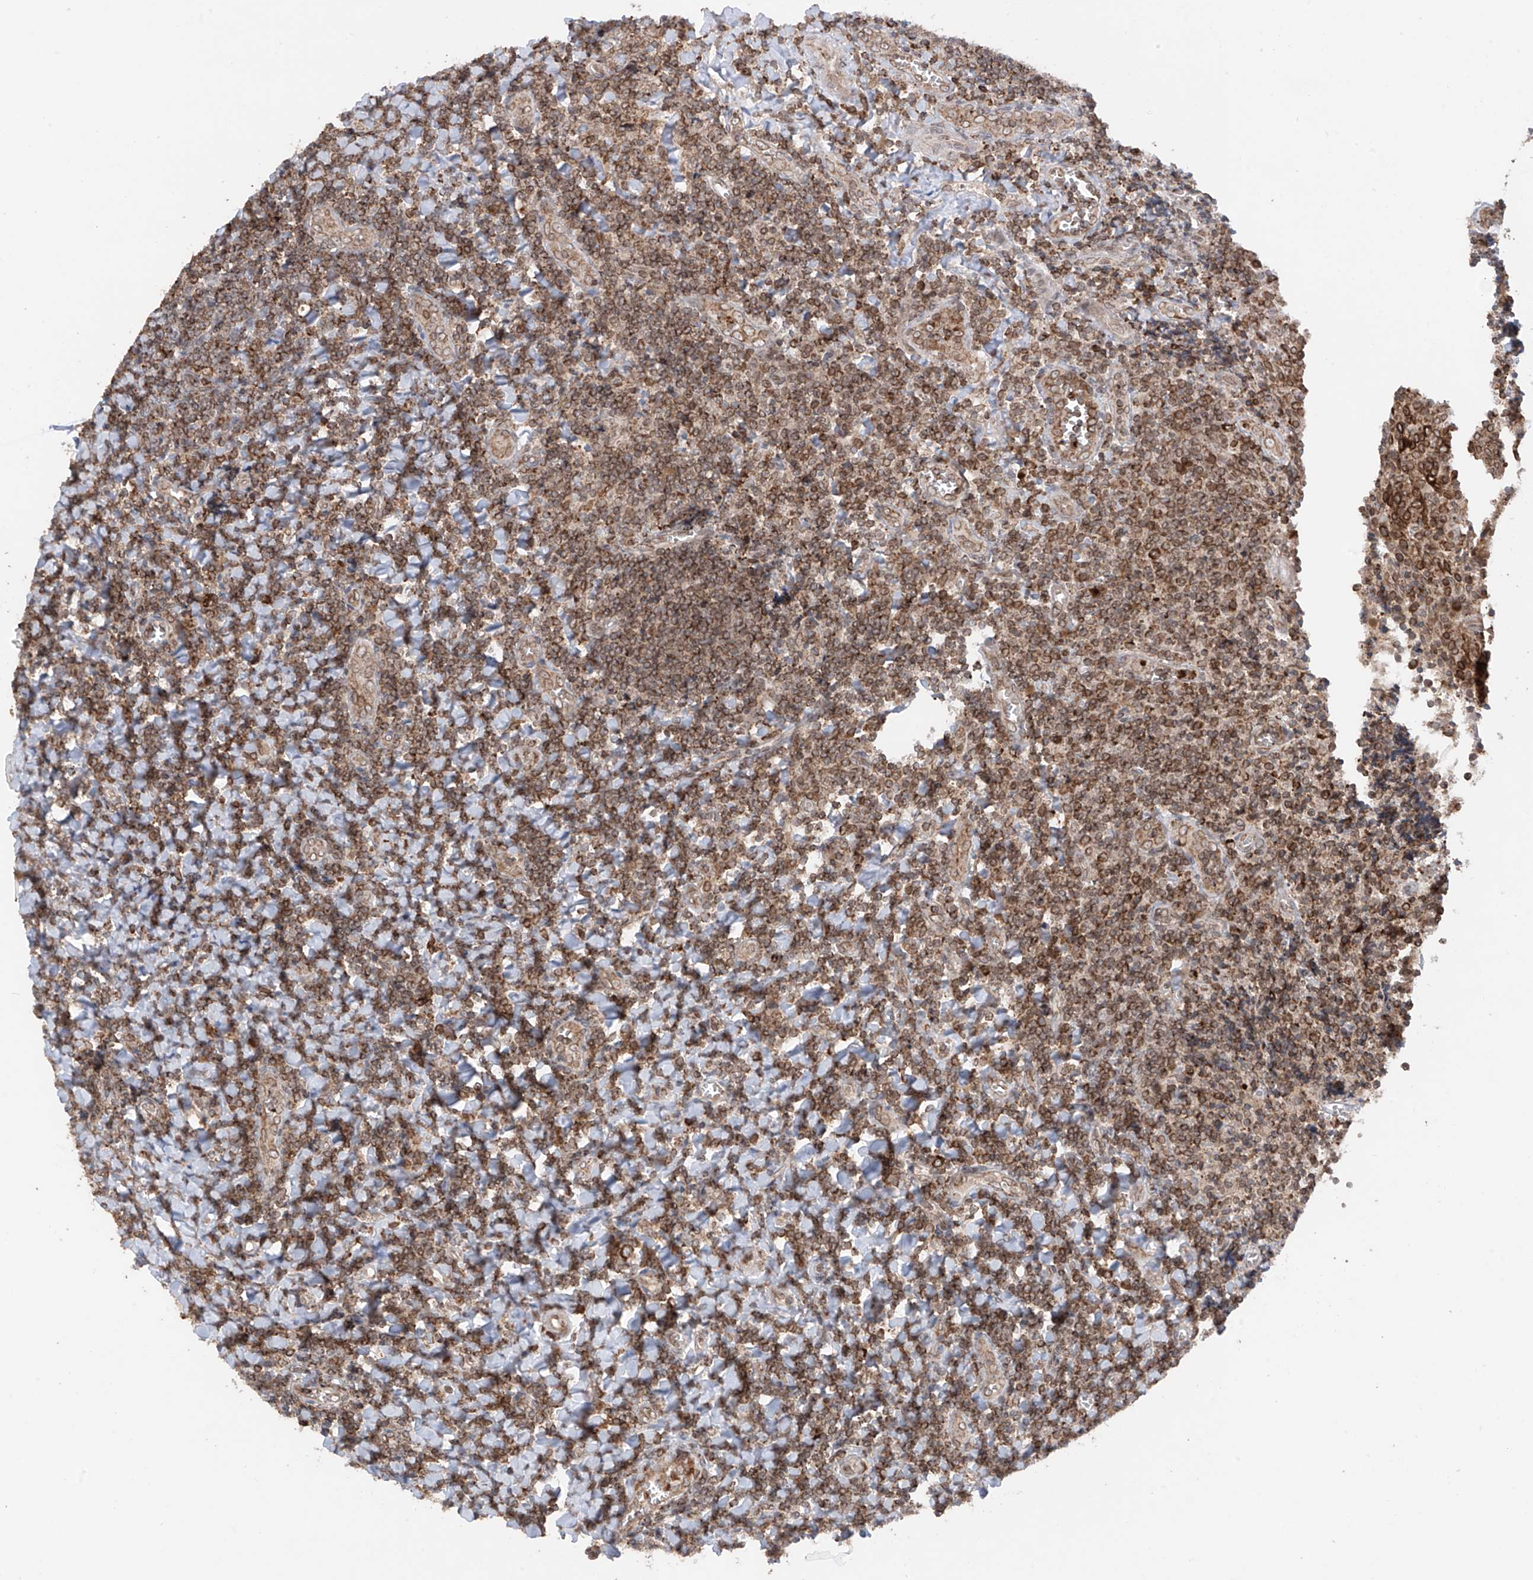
{"staining": {"intensity": "strong", "quantity": ">75%", "location": "cytoplasmic/membranous"}, "tissue": "tonsil", "cell_type": "Germinal center cells", "image_type": "normal", "snomed": [{"axis": "morphology", "description": "Normal tissue, NOS"}, {"axis": "topography", "description": "Tonsil"}], "caption": "Immunohistochemistry photomicrograph of unremarkable tonsil: tonsil stained using IHC exhibits high levels of strong protein expression localized specifically in the cytoplasmic/membranous of germinal center cells, appearing as a cytoplasmic/membranous brown color.", "gene": "AHCTF1", "patient": {"sex": "male", "age": 27}}